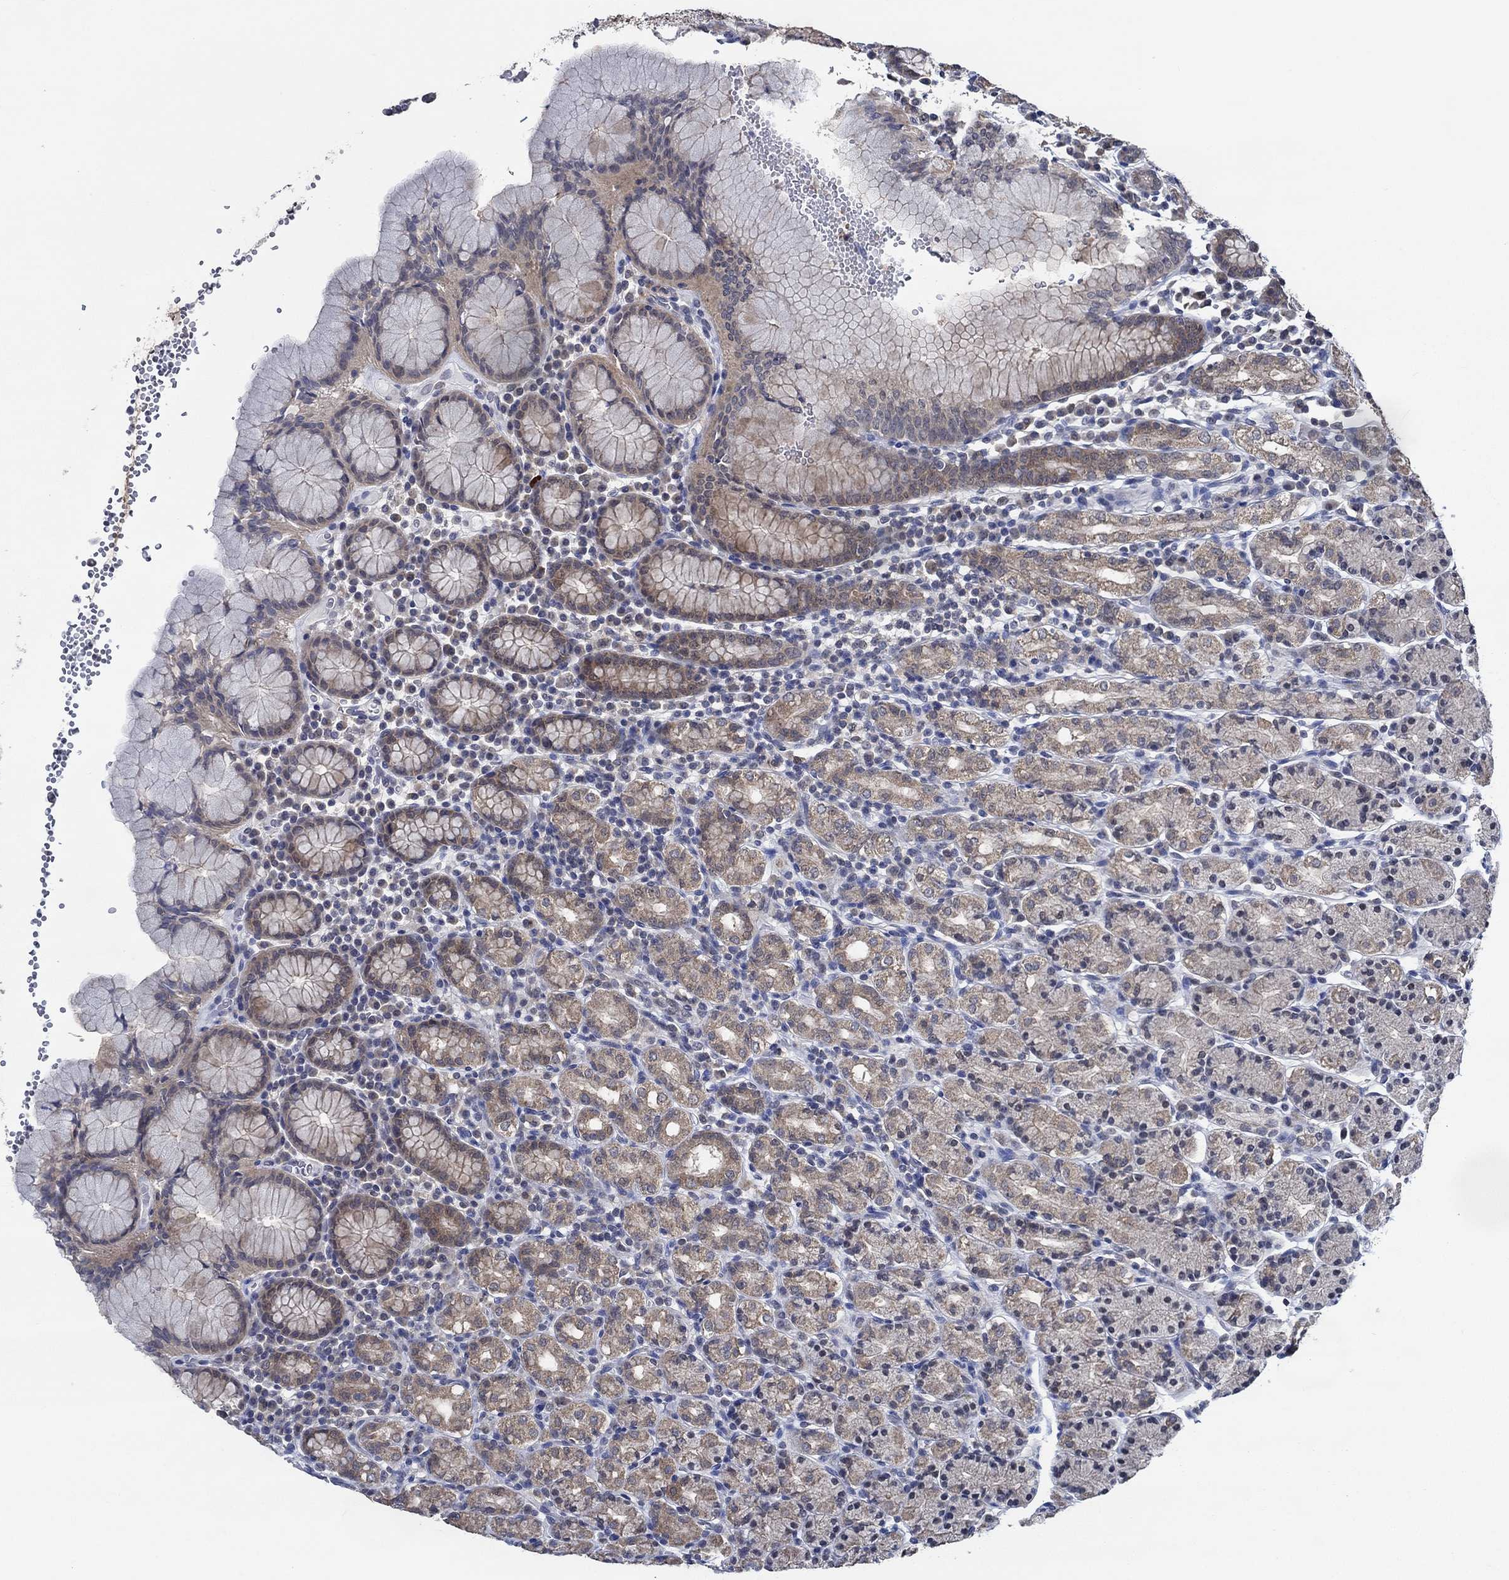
{"staining": {"intensity": "weak", "quantity": "25%-75%", "location": "cytoplasmic/membranous"}, "tissue": "stomach", "cell_type": "Glandular cells", "image_type": "normal", "snomed": [{"axis": "morphology", "description": "Normal tissue, NOS"}, {"axis": "topography", "description": "Stomach, upper"}, {"axis": "topography", "description": "Stomach"}], "caption": "Immunohistochemistry (IHC) staining of benign stomach, which reveals low levels of weak cytoplasmic/membranous expression in about 25%-75% of glandular cells indicating weak cytoplasmic/membranous protein expression. The staining was performed using DAB (brown) for protein detection and nuclei were counterstained in hematoxylin (blue).", "gene": "DACT1", "patient": {"sex": "male", "age": 62}}